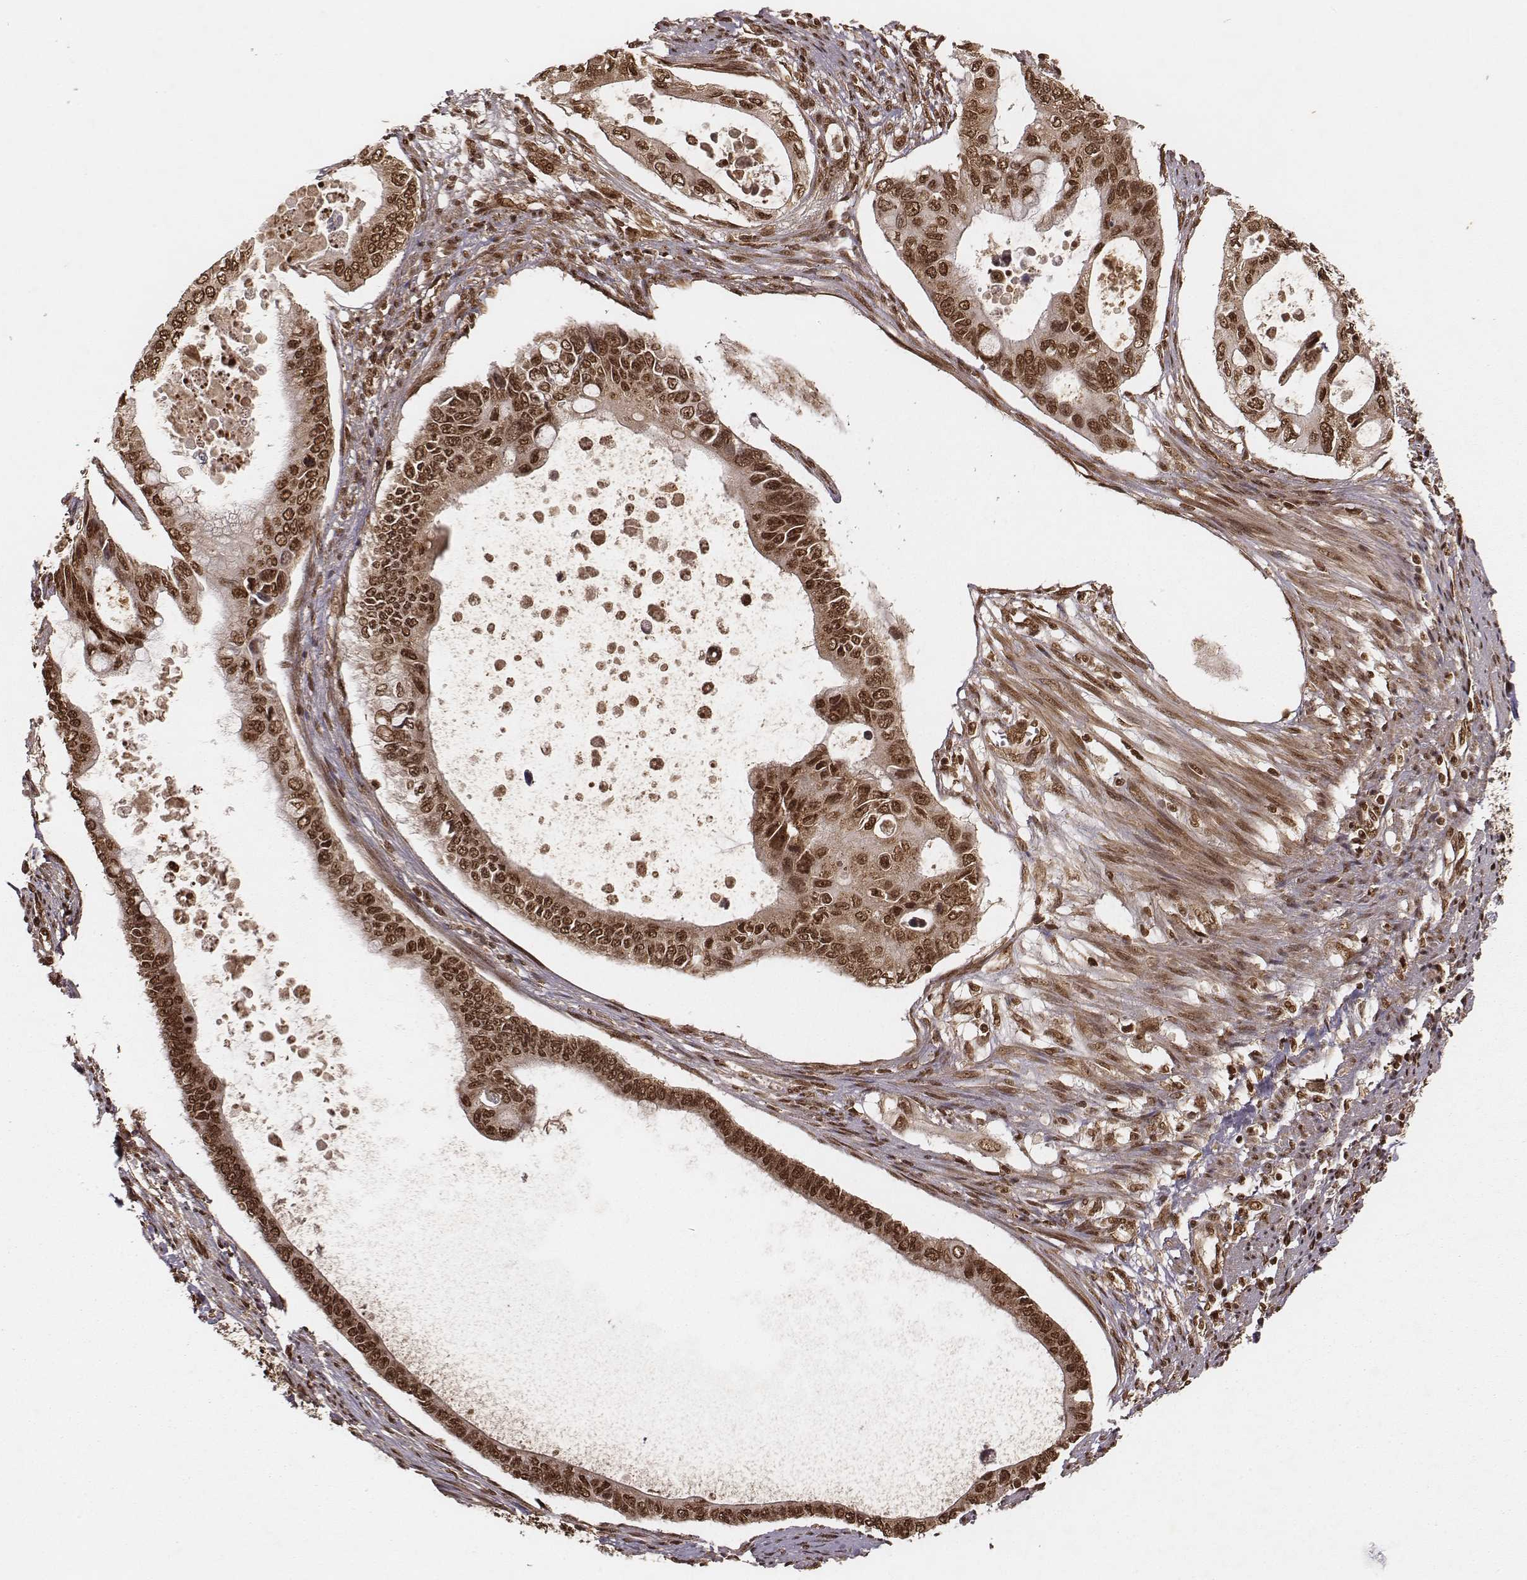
{"staining": {"intensity": "moderate", "quantity": ">75%", "location": "cytoplasmic/membranous,nuclear"}, "tissue": "pancreatic cancer", "cell_type": "Tumor cells", "image_type": "cancer", "snomed": [{"axis": "morphology", "description": "Adenocarcinoma, NOS"}, {"axis": "topography", "description": "Pancreas"}], "caption": "Protein analysis of pancreatic adenocarcinoma tissue displays moderate cytoplasmic/membranous and nuclear positivity in approximately >75% of tumor cells.", "gene": "NFX1", "patient": {"sex": "female", "age": 63}}